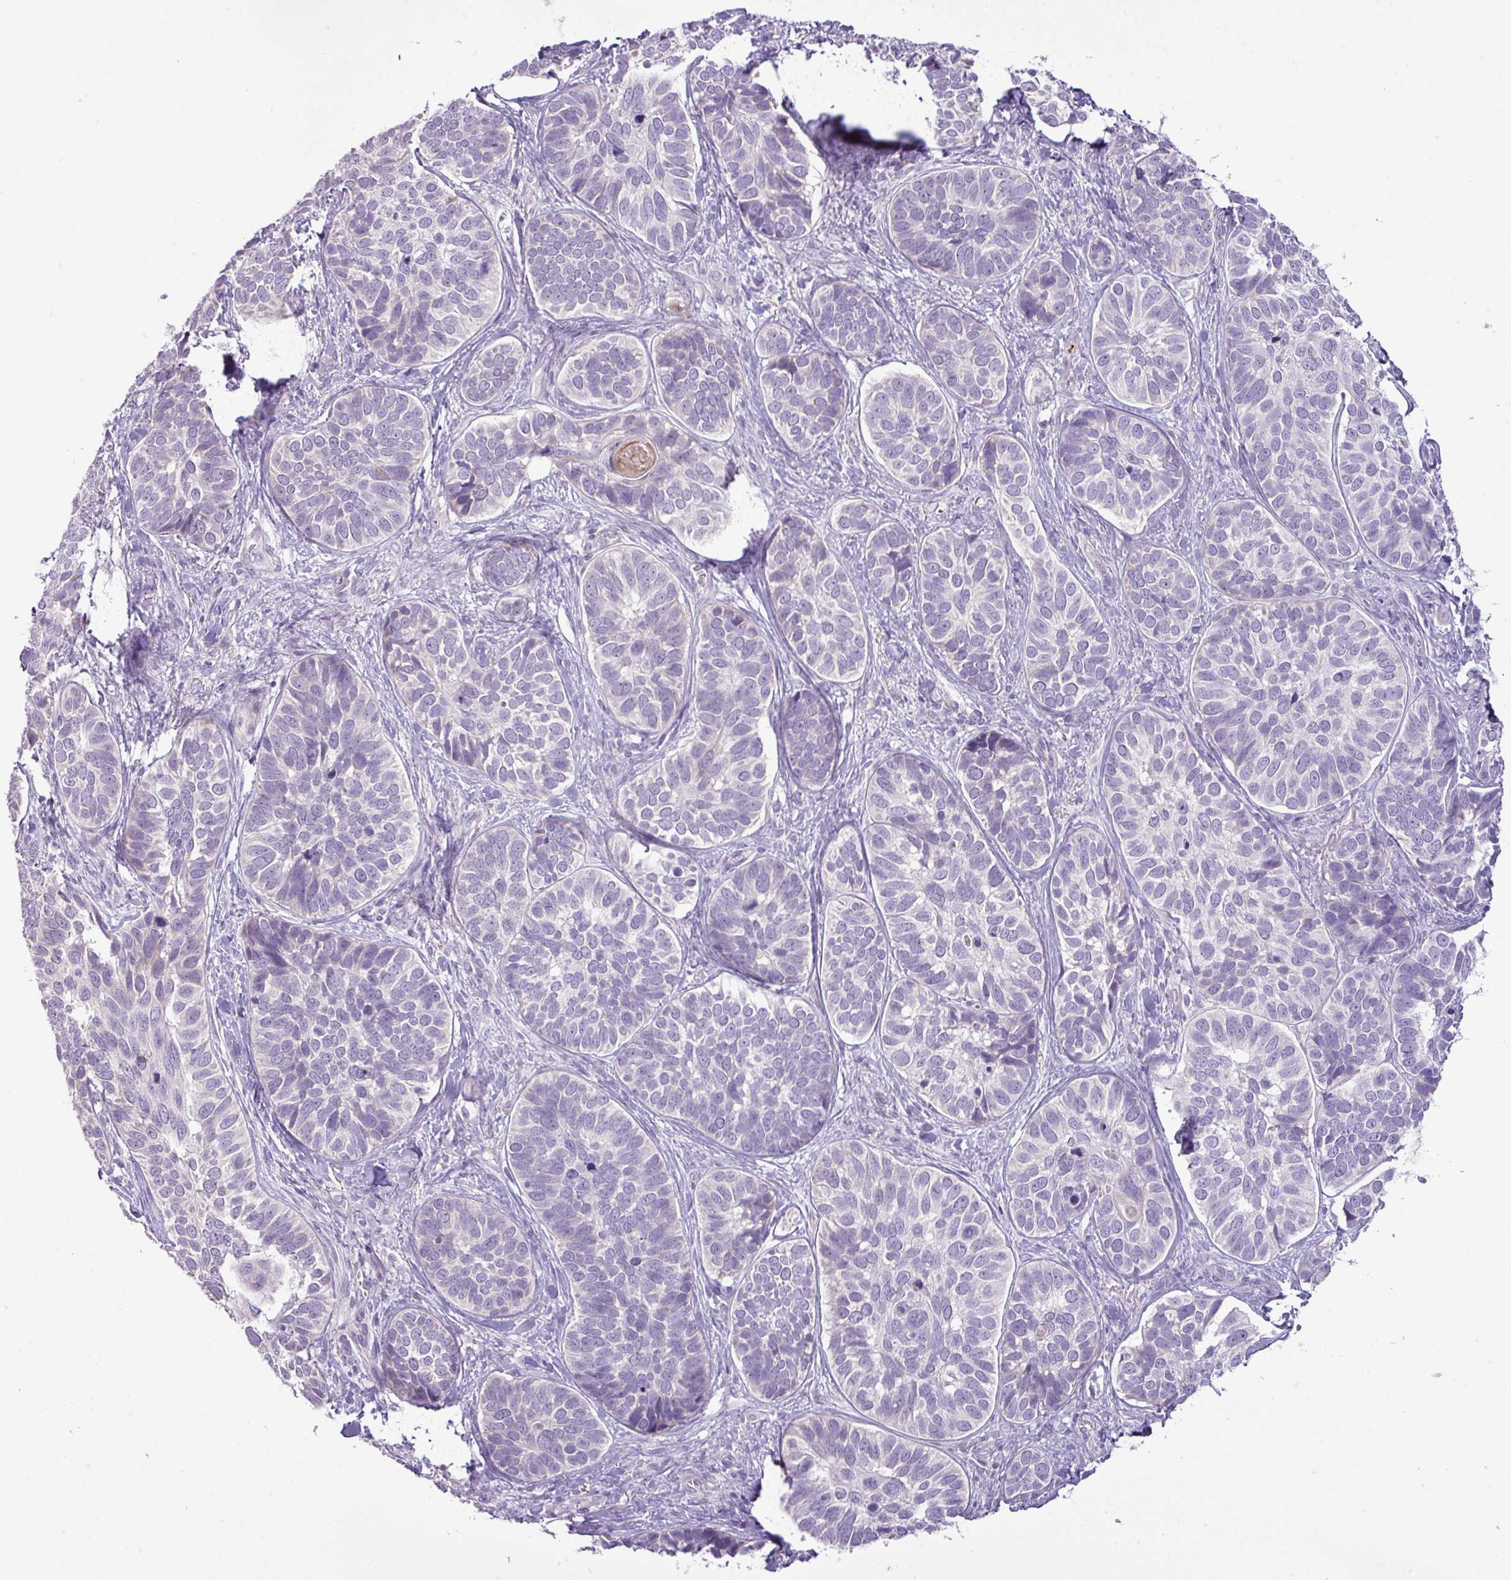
{"staining": {"intensity": "negative", "quantity": "none", "location": "none"}, "tissue": "skin cancer", "cell_type": "Tumor cells", "image_type": "cancer", "snomed": [{"axis": "morphology", "description": "Basal cell carcinoma"}, {"axis": "topography", "description": "Skin"}], "caption": "Tumor cells show no significant protein expression in skin basal cell carcinoma.", "gene": "DNAJB13", "patient": {"sex": "male", "age": 62}}